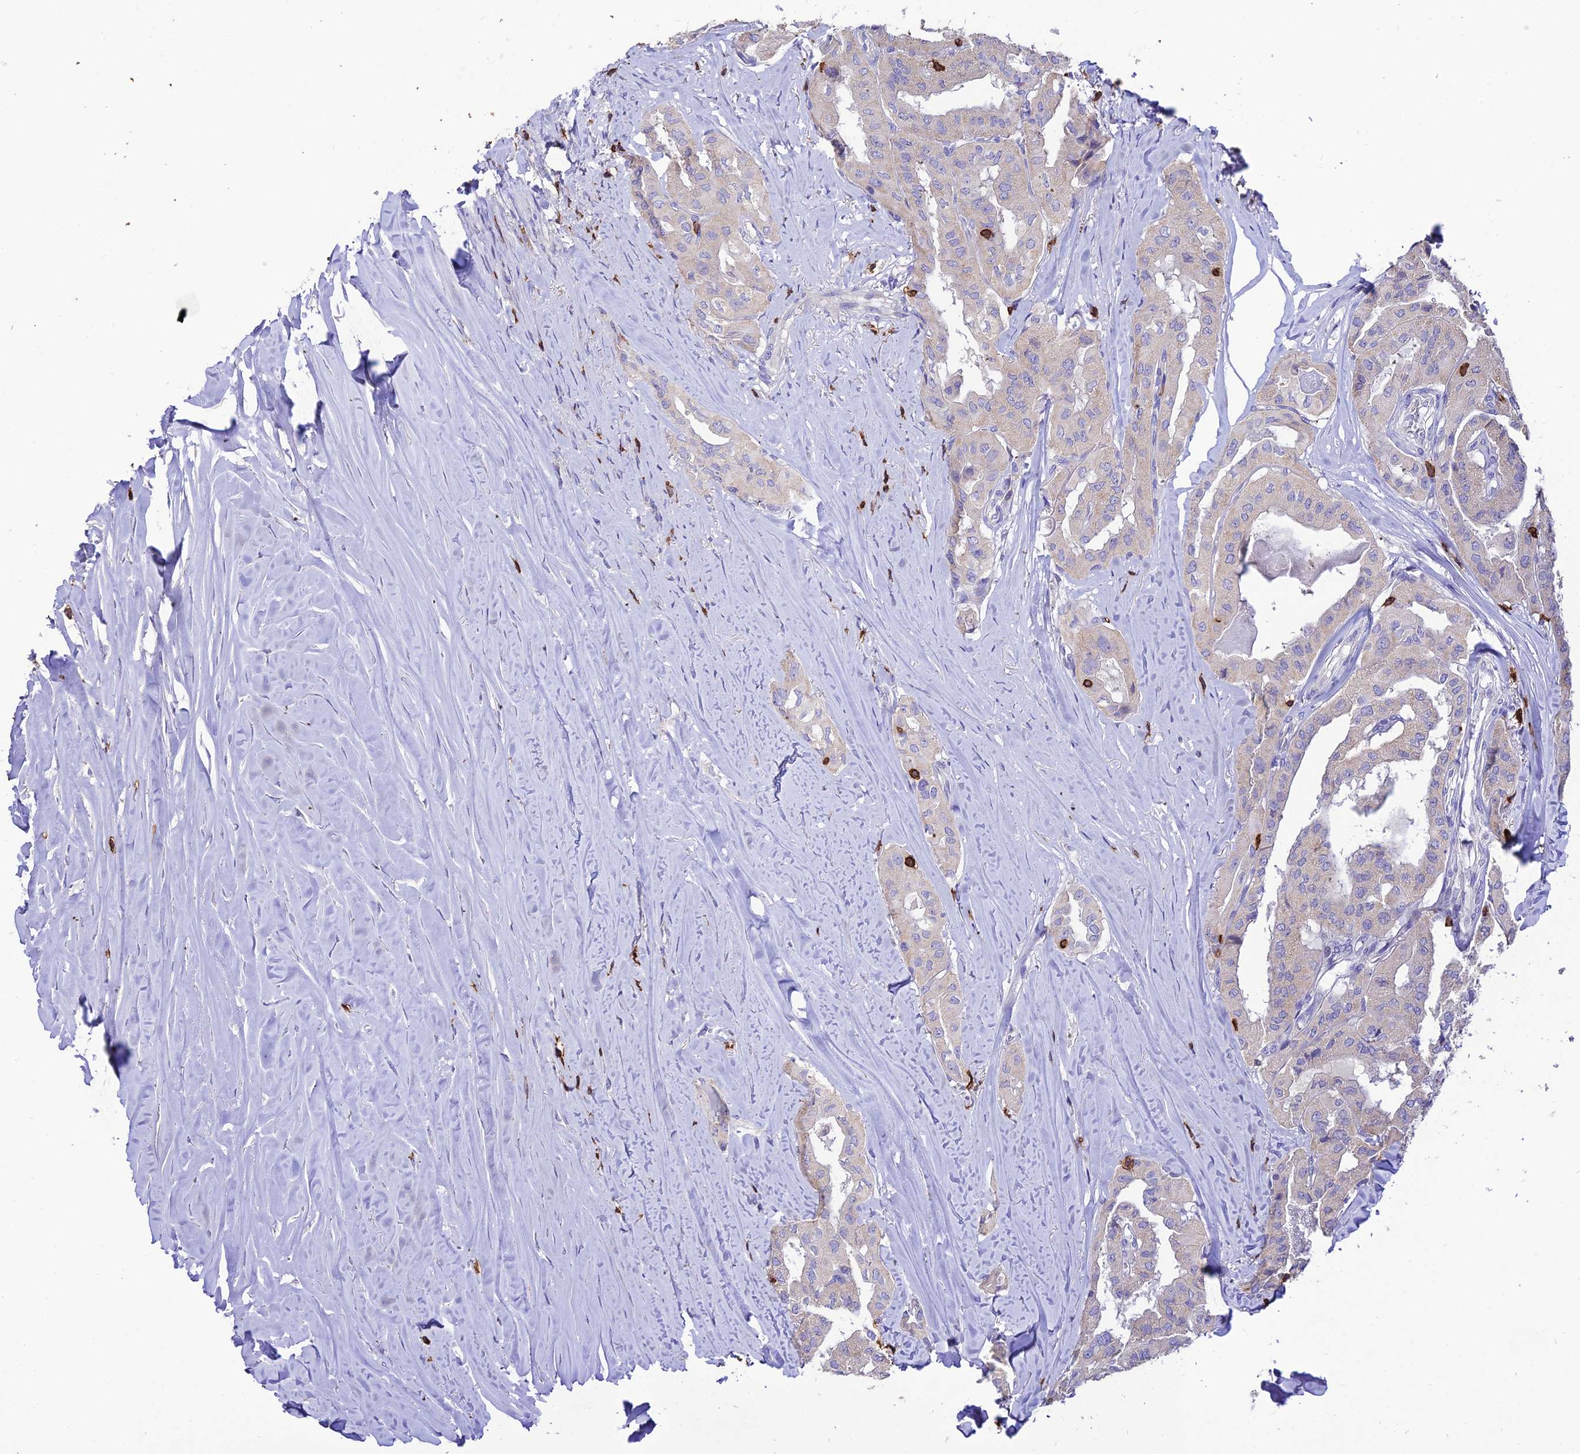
{"staining": {"intensity": "negative", "quantity": "none", "location": "none"}, "tissue": "thyroid cancer", "cell_type": "Tumor cells", "image_type": "cancer", "snomed": [{"axis": "morphology", "description": "Papillary adenocarcinoma, NOS"}, {"axis": "topography", "description": "Thyroid gland"}], "caption": "This is an immunohistochemistry (IHC) image of human thyroid papillary adenocarcinoma. There is no staining in tumor cells.", "gene": "PTPRCAP", "patient": {"sex": "female", "age": 59}}